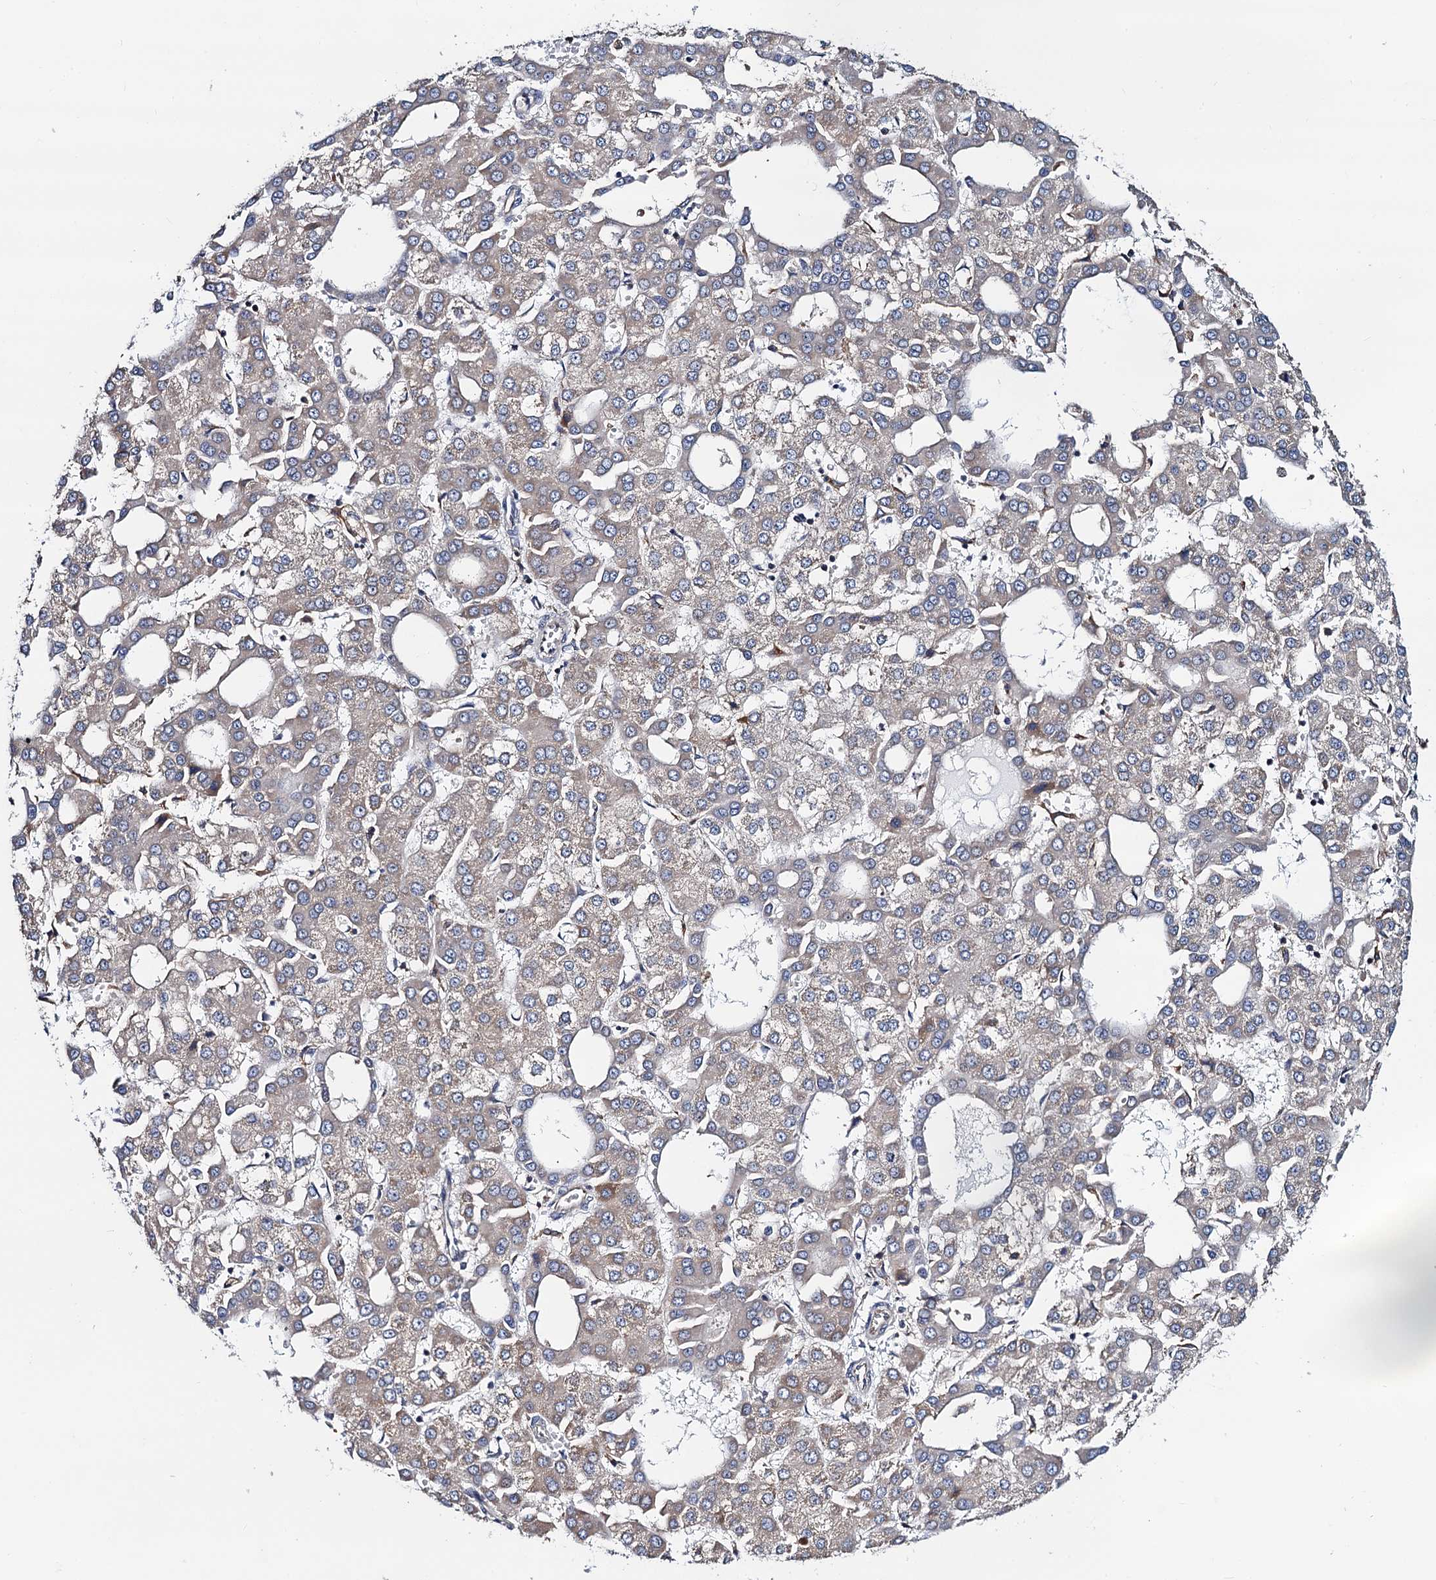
{"staining": {"intensity": "weak", "quantity": "<25%", "location": "cytoplasmic/membranous"}, "tissue": "liver cancer", "cell_type": "Tumor cells", "image_type": "cancer", "snomed": [{"axis": "morphology", "description": "Carcinoma, Hepatocellular, NOS"}, {"axis": "topography", "description": "Liver"}], "caption": "Photomicrograph shows no significant protein expression in tumor cells of liver cancer (hepatocellular carcinoma).", "gene": "PGLS", "patient": {"sex": "male", "age": 47}}